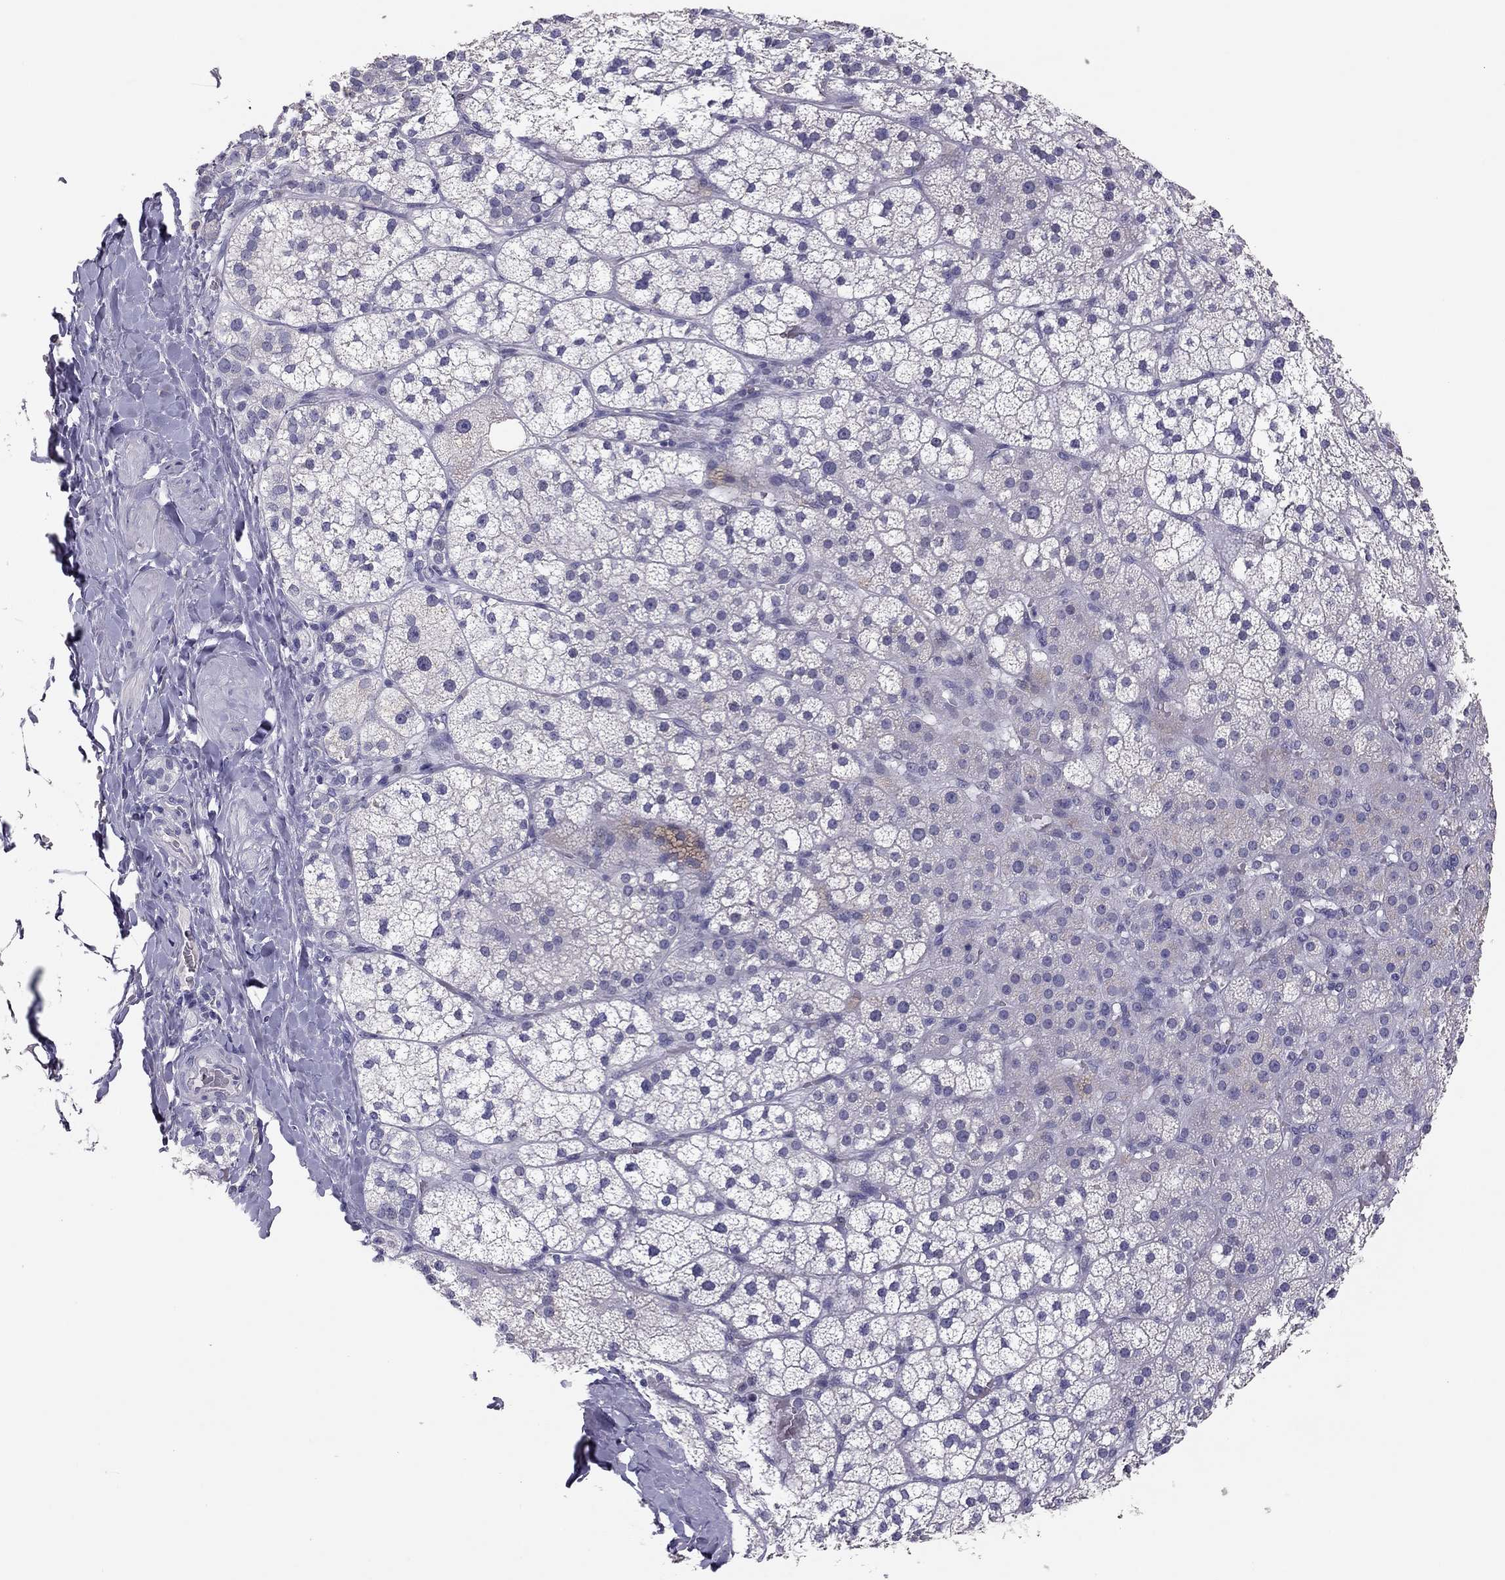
{"staining": {"intensity": "negative", "quantity": "none", "location": "none"}, "tissue": "adrenal gland", "cell_type": "Glandular cells", "image_type": "normal", "snomed": [{"axis": "morphology", "description": "Normal tissue, NOS"}, {"axis": "topography", "description": "Adrenal gland"}], "caption": "This is a micrograph of immunohistochemistry (IHC) staining of unremarkable adrenal gland, which shows no expression in glandular cells.", "gene": "ADORA2A", "patient": {"sex": "male", "age": 53}}